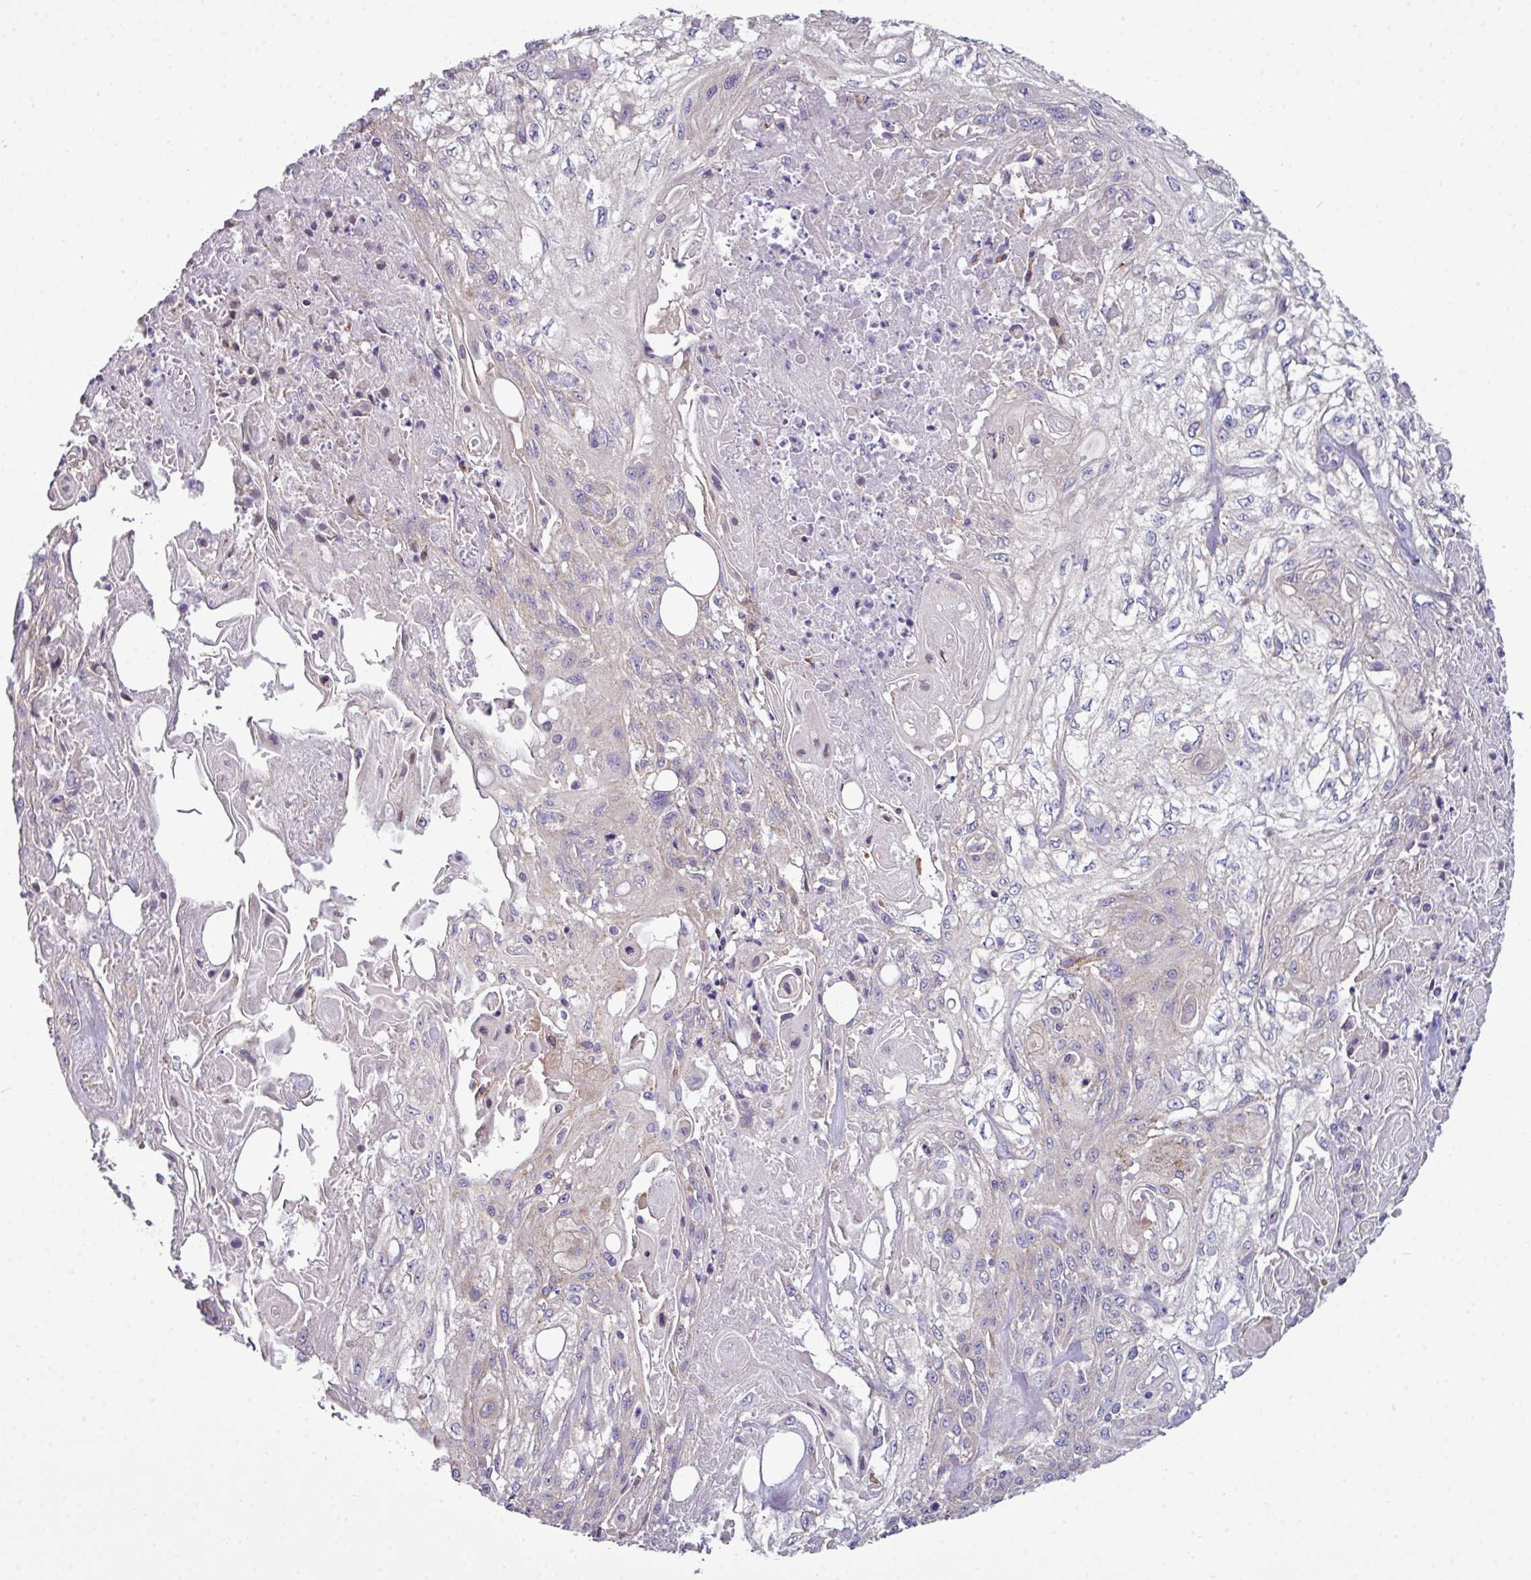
{"staining": {"intensity": "negative", "quantity": "none", "location": "none"}, "tissue": "skin cancer", "cell_type": "Tumor cells", "image_type": "cancer", "snomed": [{"axis": "morphology", "description": "Squamous cell carcinoma, NOS"}, {"axis": "morphology", "description": "Squamous cell carcinoma, metastatic, NOS"}, {"axis": "topography", "description": "Skin"}, {"axis": "topography", "description": "Lymph node"}], "caption": "IHC histopathology image of neoplastic tissue: human skin cancer (squamous cell carcinoma) stained with DAB (3,3'-diaminobenzidine) displays no significant protein positivity in tumor cells. (DAB (3,3'-diaminobenzidine) immunohistochemistry with hematoxylin counter stain).", "gene": "AGAP5", "patient": {"sex": "male", "age": 75}}